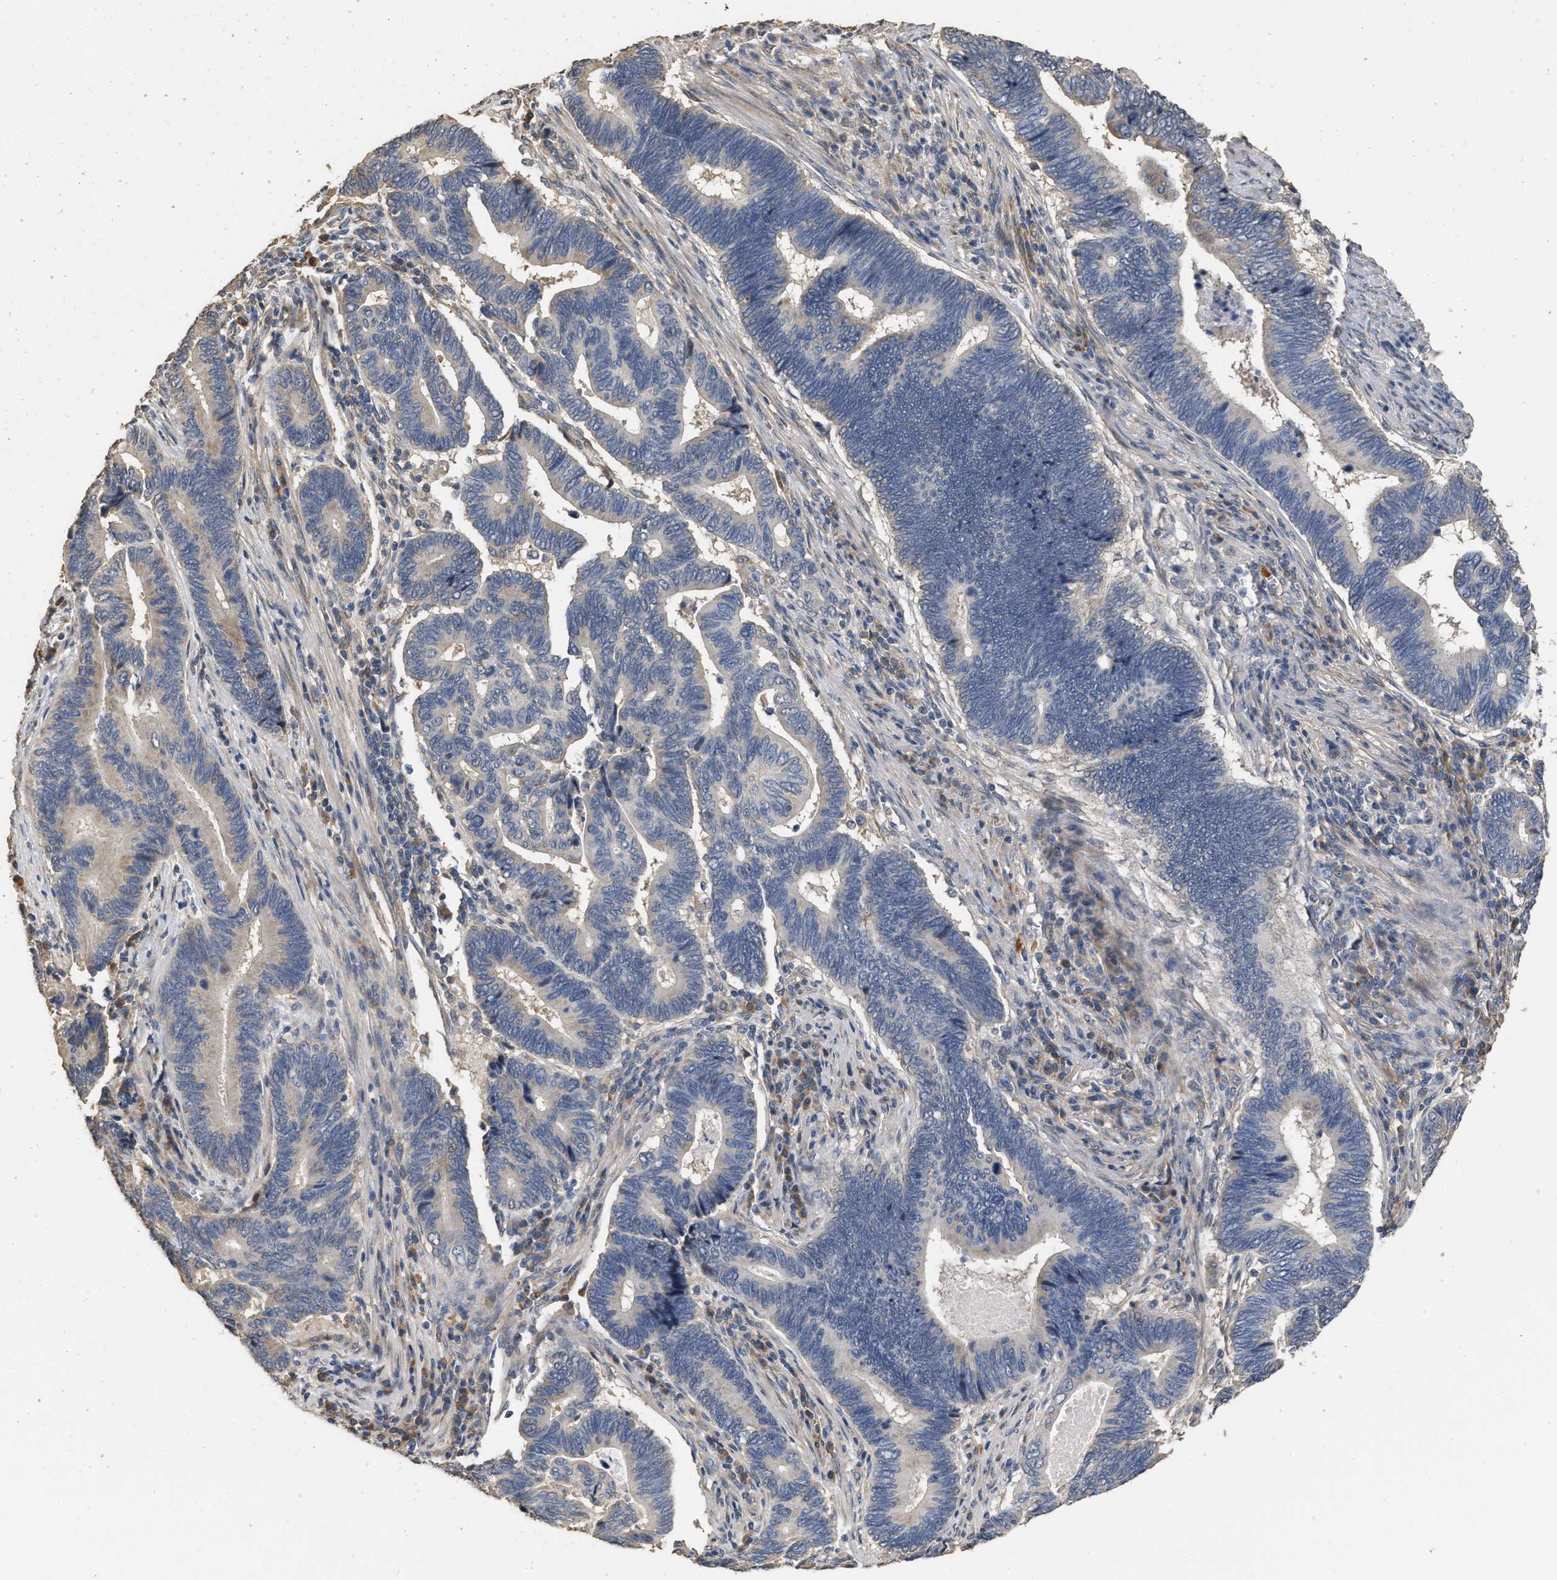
{"staining": {"intensity": "negative", "quantity": "none", "location": "none"}, "tissue": "pancreatic cancer", "cell_type": "Tumor cells", "image_type": "cancer", "snomed": [{"axis": "morphology", "description": "Adenocarcinoma, NOS"}, {"axis": "topography", "description": "Pancreas"}], "caption": "DAB immunohistochemical staining of adenocarcinoma (pancreatic) reveals no significant expression in tumor cells.", "gene": "NCS1", "patient": {"sex": "female", "age": 70}}